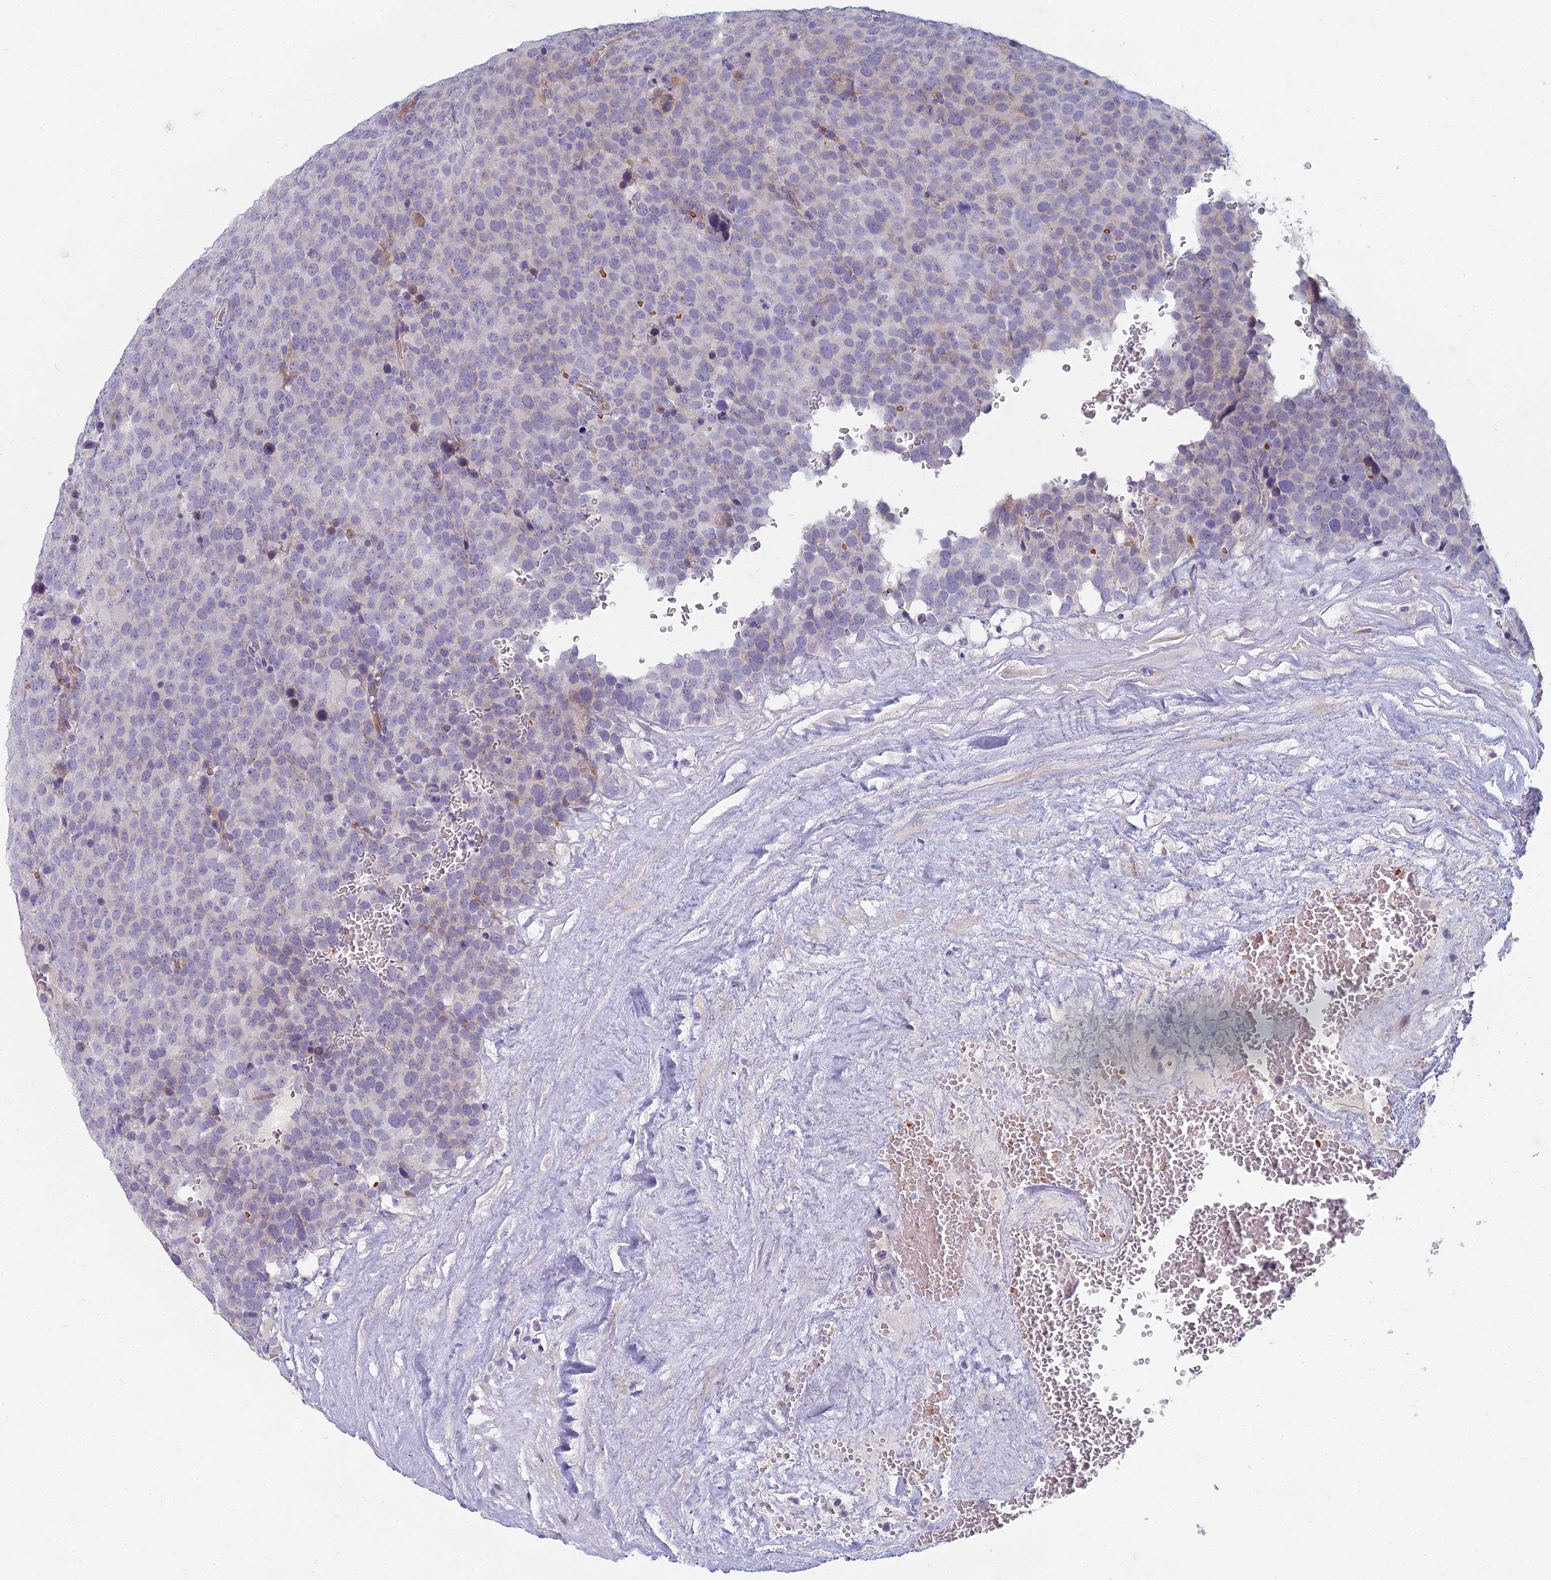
{"staining": {"intensity": "weak", "quantity": "<25%", "location": "cytoplasmic/membranous"}, "tissue": "testis cancer", "cell_type": "Tumor cells", "image_type": "cancer", "snomed": [{"axis": "morphology", "description": "Seminoma, NOS"}, {"axis": "topography", "description": "Testis"}], "caption": "Immunohistochemistry of human seminoma (testis) reveals no positivity in tumor cells.", "gene": "ARL15", "patient": {"sex": "male", "age": 71}}